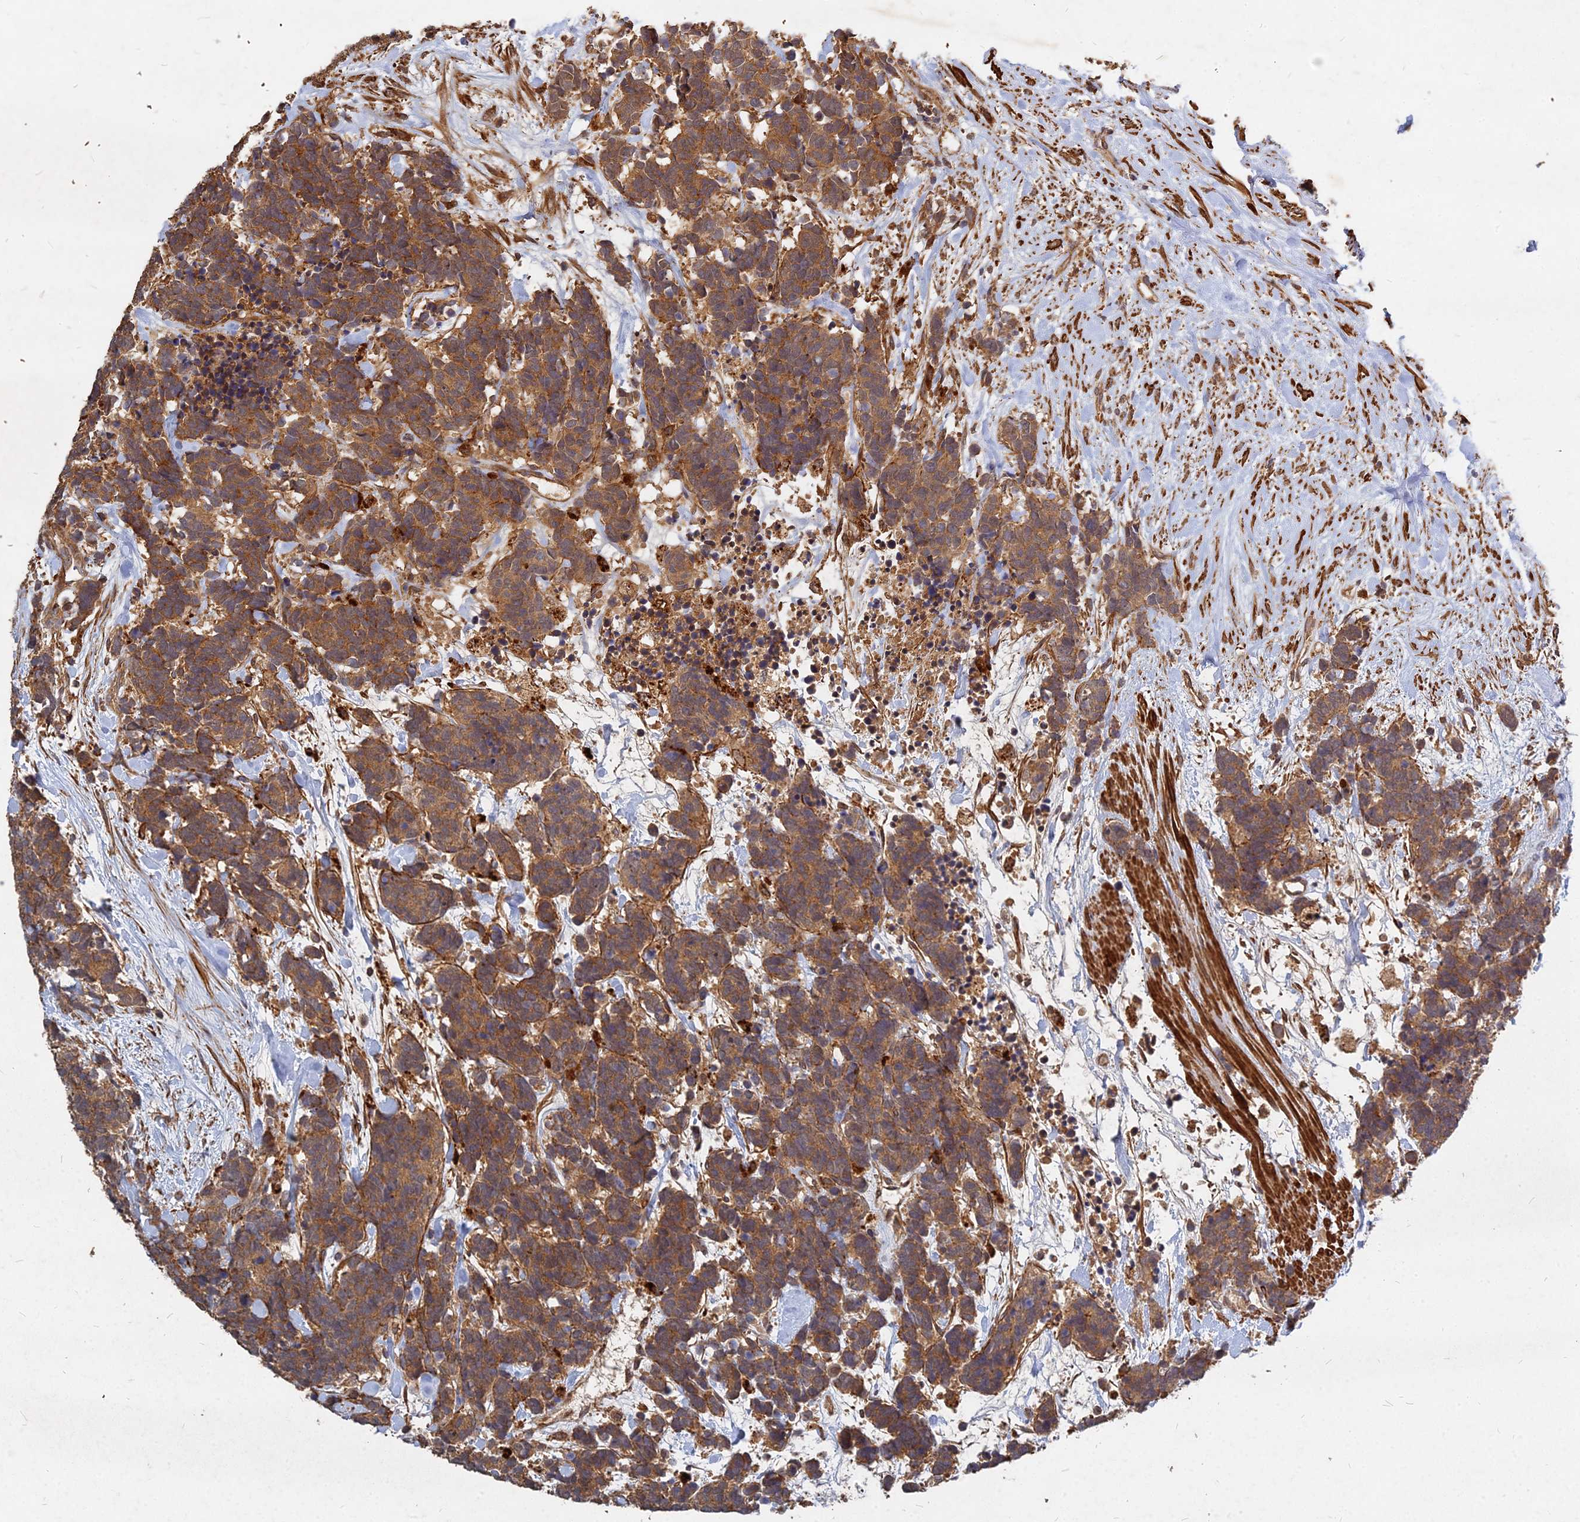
{"staining": {"intensity": "moderate", "quantity": ">75%", "location": "cytoplasmic/membranous"}, "tissue": "carcinoid", "cell_type": "Tumor cells", "image_type": "cancer", "snomed": [{"axis": "morphology", "description": "Carcinoma, NOS"}, {"axis": "morphology", "description": "Carcinoid, malignant, NOS"}, {"axis": "topography", "description": "Prostate"}], "caption": "Protein expression analysis of human malignant carcinoid reveals moderate cytoplasmic/membranous staining in about >75% of tumor cells.", "gene": "UBE2W", "patient": {"sex": "male", "age": 57}}